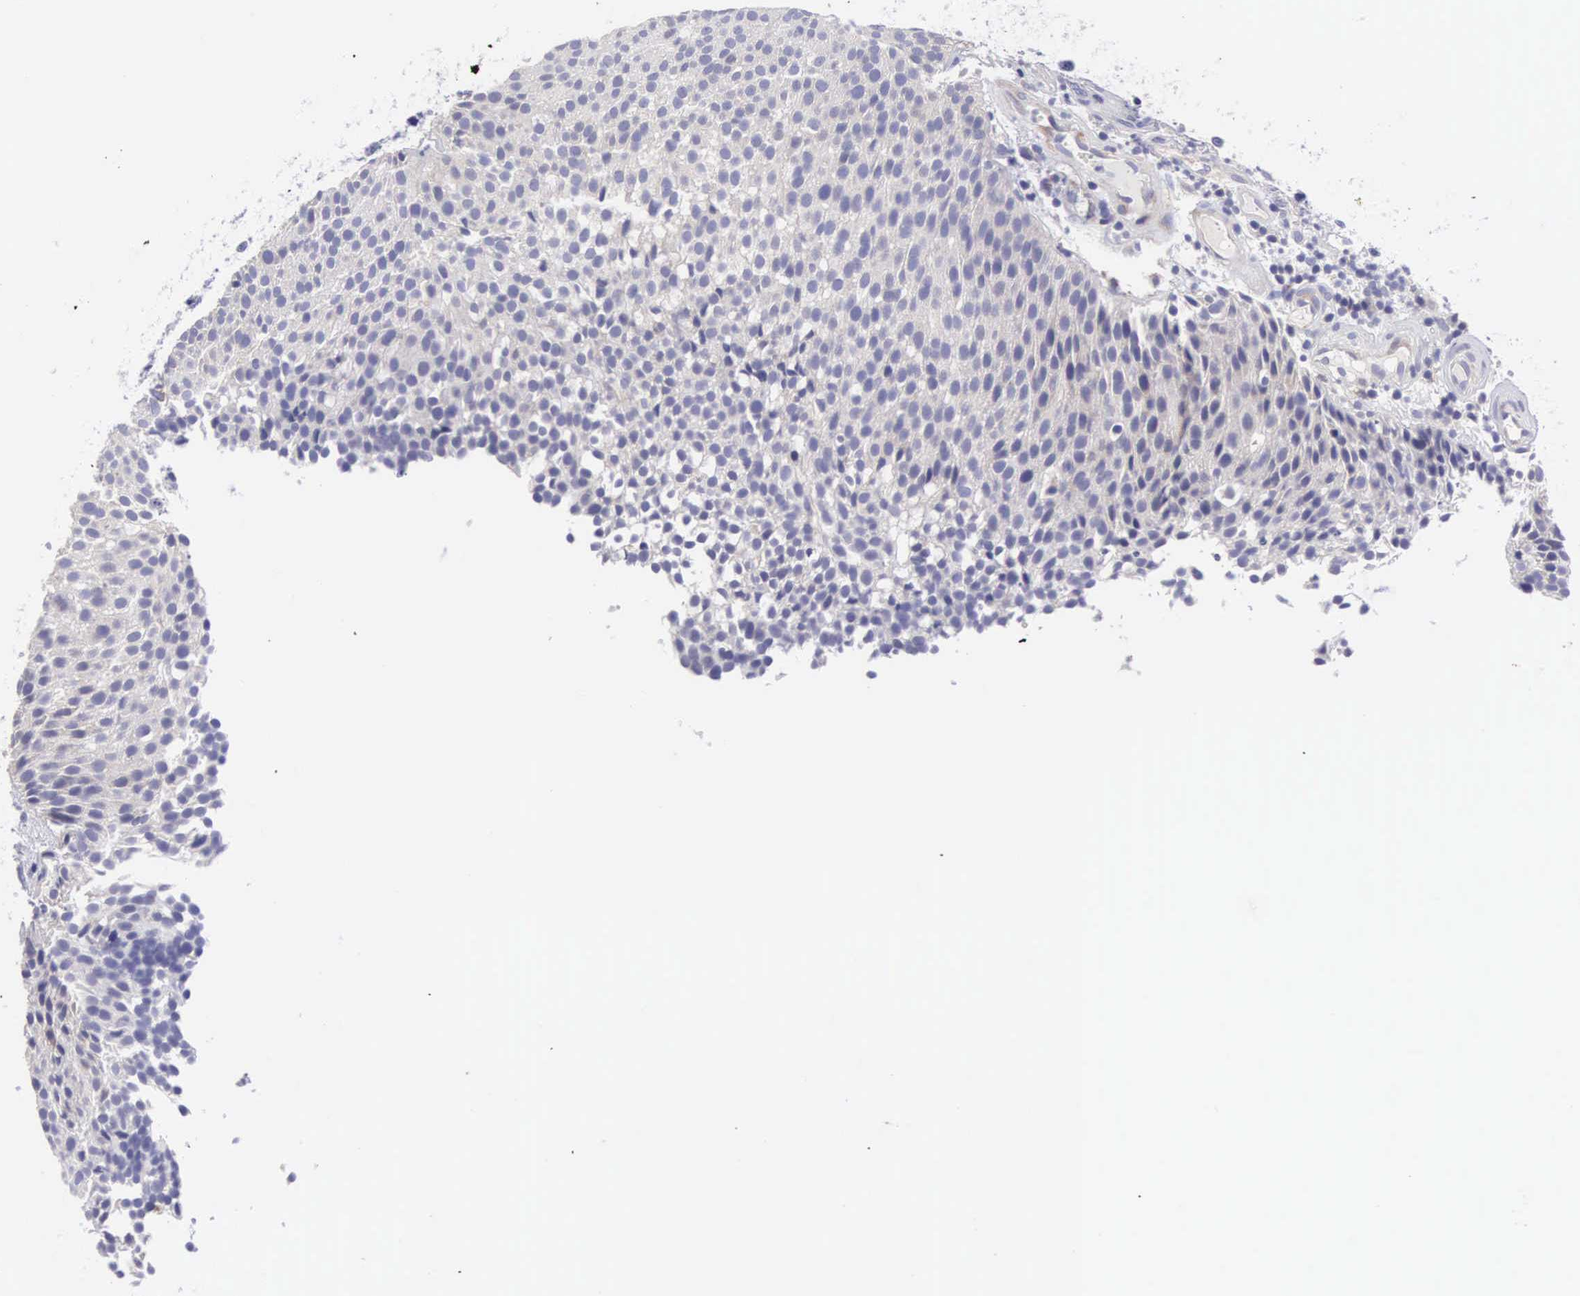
{"staining": {"intensity": "negative", "quantity": "none", "location": "none"}, "tissue": "urothelial cancer", "cell_type": "Tumor cells", "image_type": "cancer", "snomed": [{"axis": "morphology", "description": "Urothelial carcinoma, Low grade"}, {"axis": "topography", "description": "Urinary bladder"}], "caption": "Immunohistochemistry (IHC) of urothelial cancer shows no expression in tumor cells.", "gene": "SLITRK4", "patient": {"sex": "male", "age": 85}}